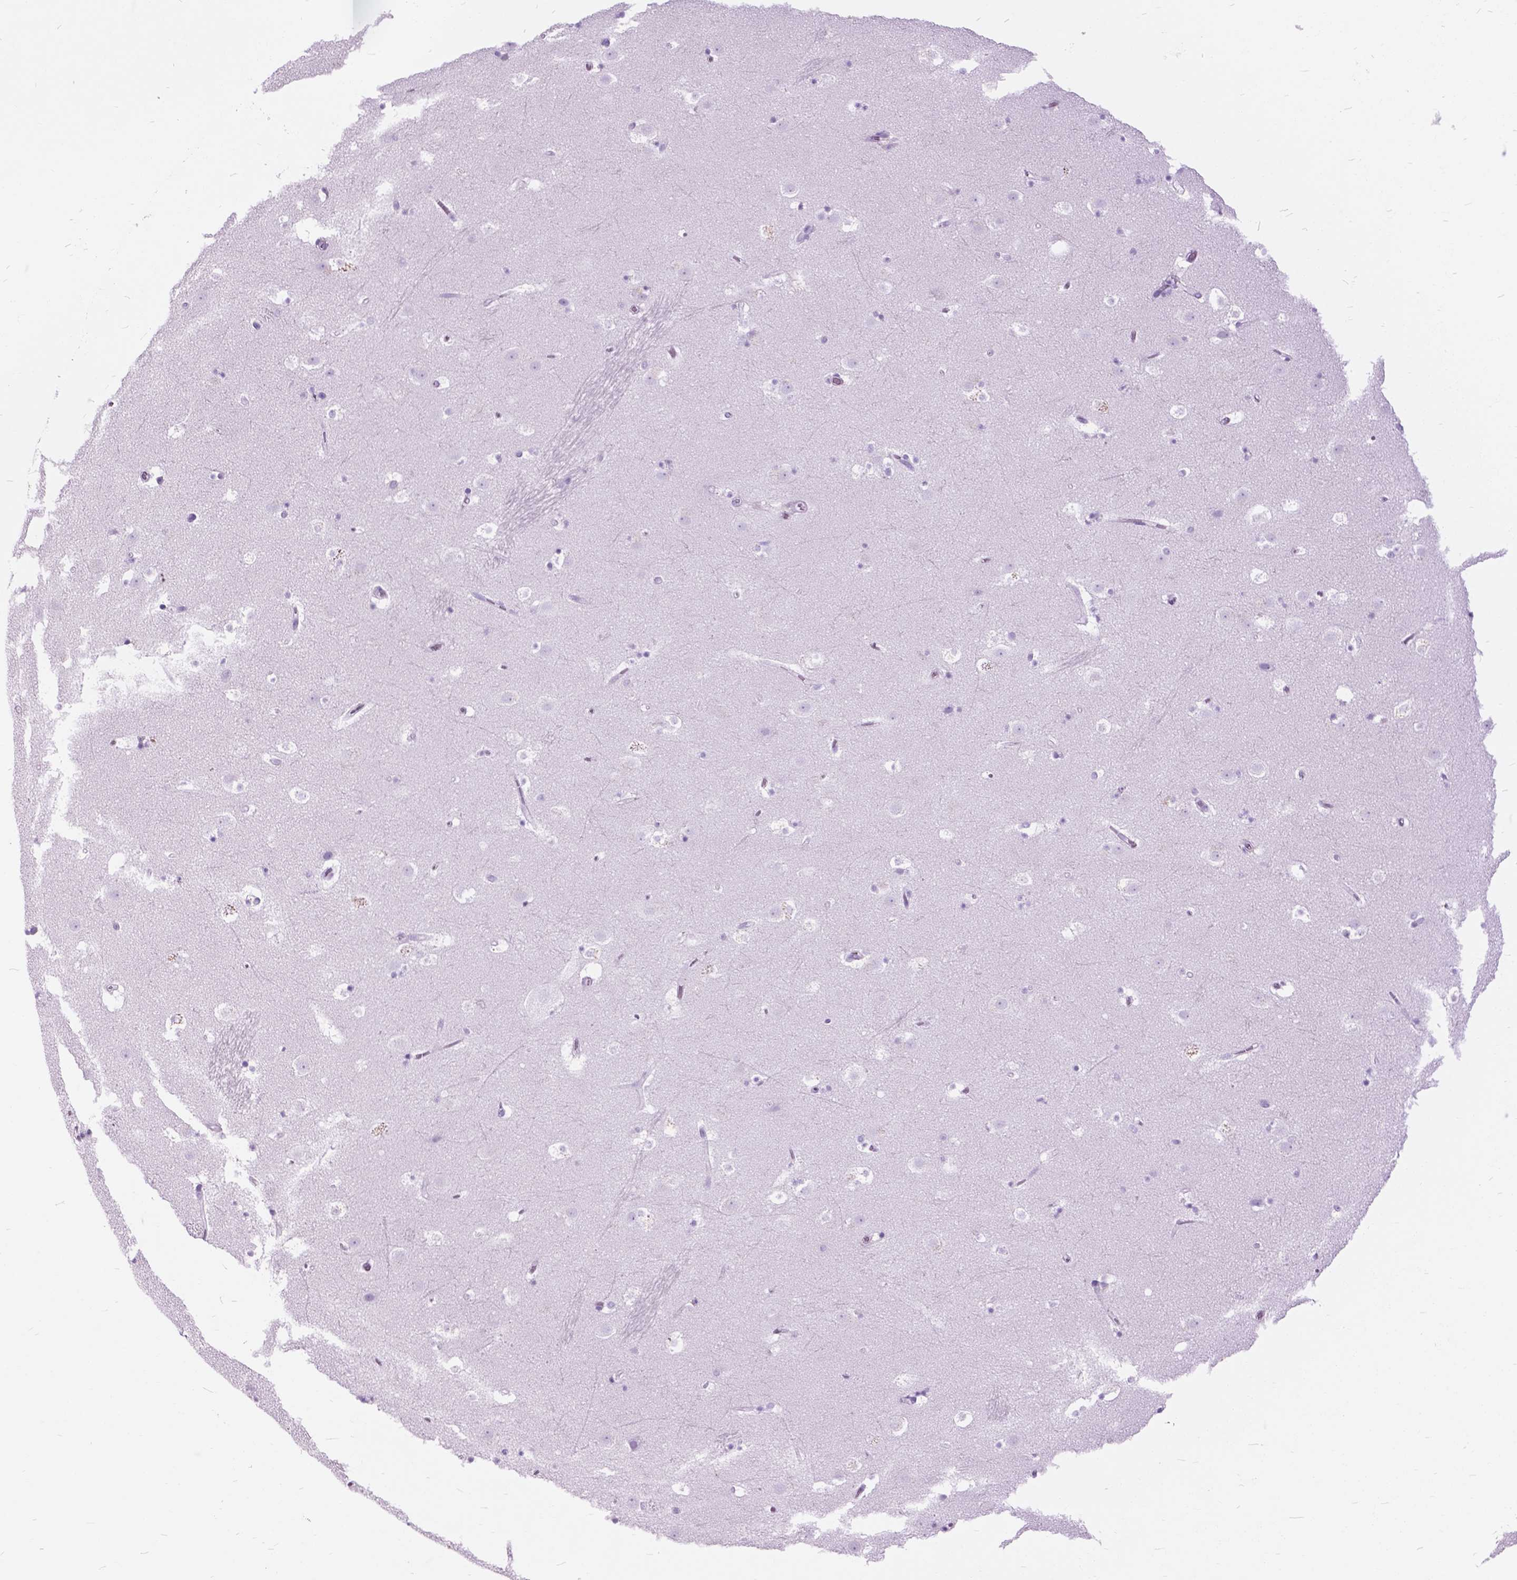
{"staining": {"intensity": "negative", "quantity": "none", "location": "none"}, "tissue": "caudate", "cell_type": "Glial cells", "image_type": "normal", "snomed": [{"axis": "morphology", "description": "Normal tissue, NOS"}, {"axis": "topography", "description": "Lateral ventricle wall"}], "caption": "This is an immunohistochemistry (IHC) image of normal human caudate. There is no staining in glial cells.", "gene": "GDF9", "patient": {"sex": "male", "age": 37}}